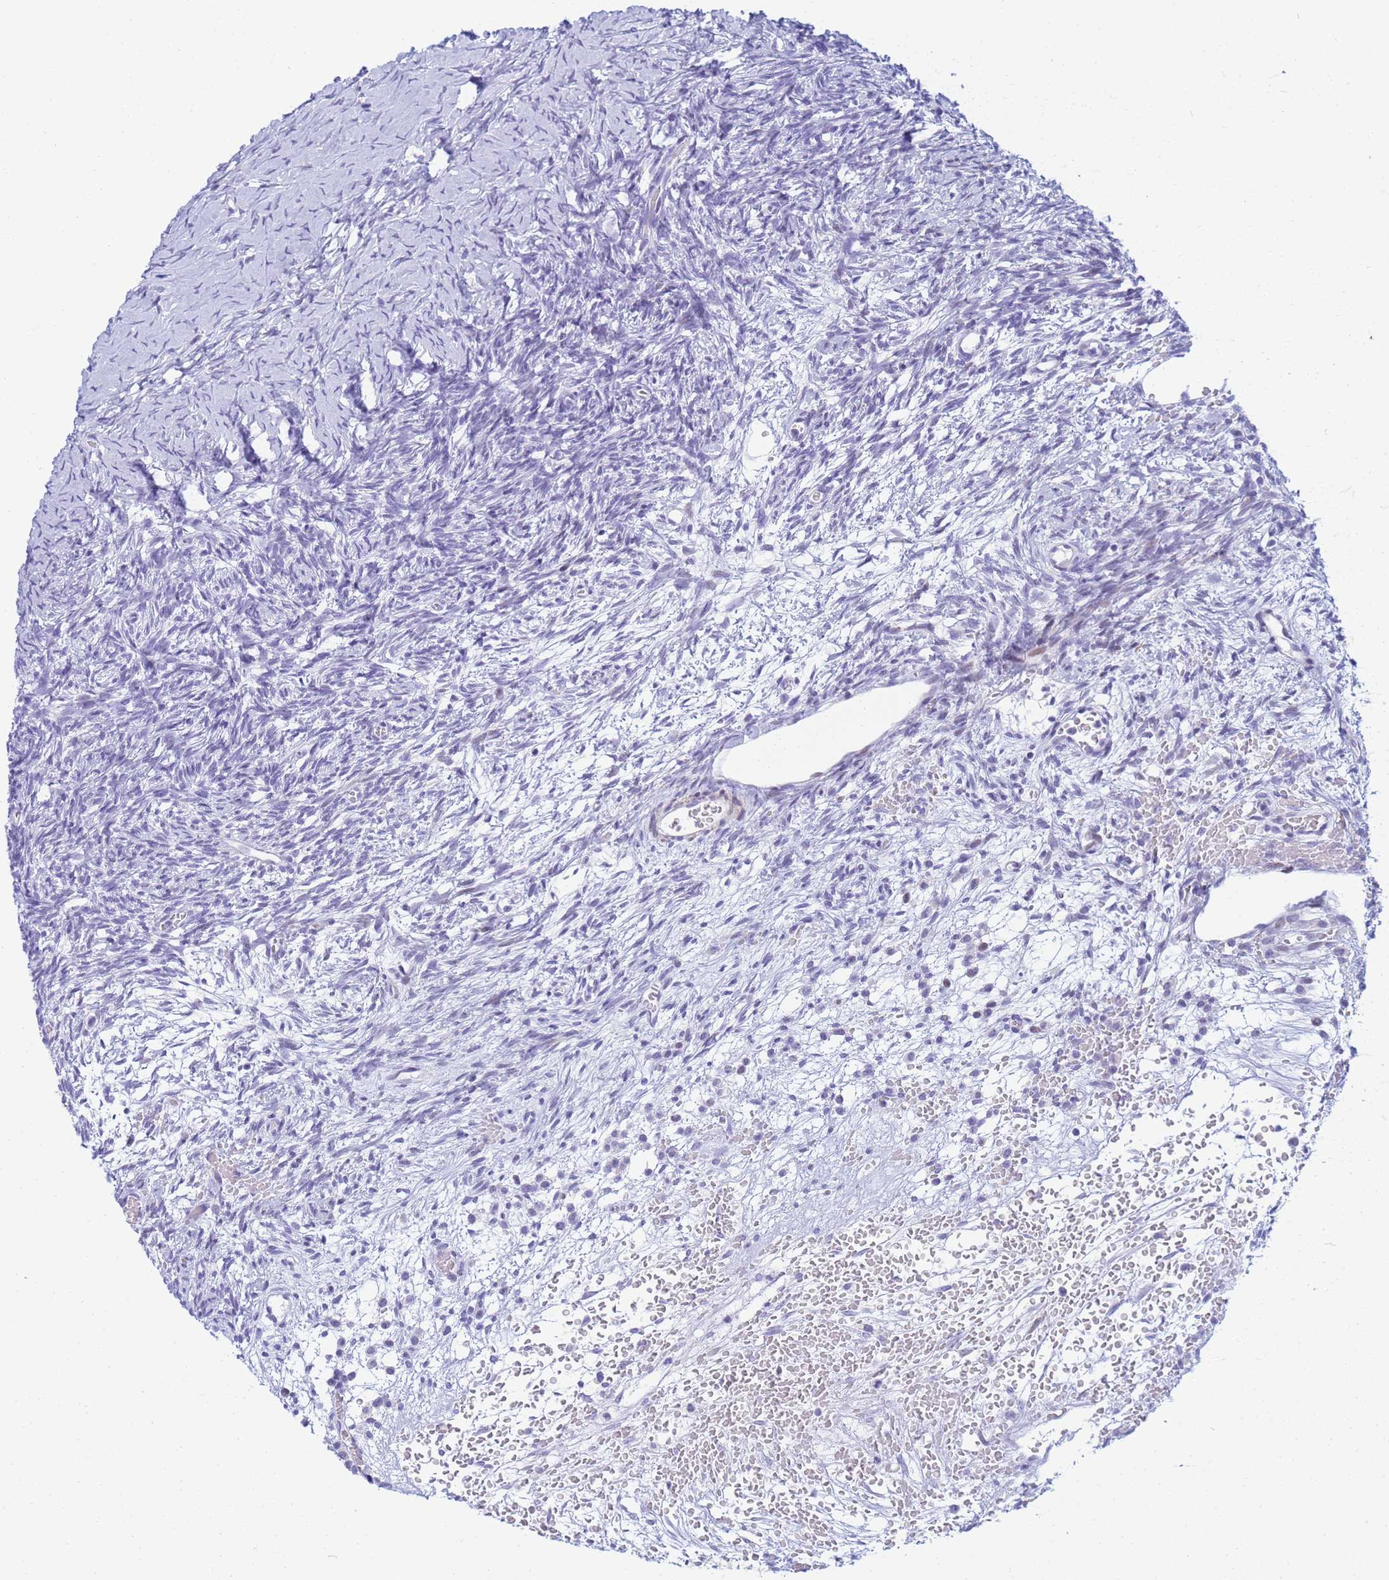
{"staining": {"intensity": "negative", "quantity": "none", "location": "none"}, "tissue": "ovary", "cell_type": "Follicle cells", "image_type": "normal", "snomed": [{"axis": "morphology", "description": "Normal tissue, NOS"}, {"axis": "topography", "description": "Ovary"}], "caption": "Micrograph shows no protein expression in follicle cells of benign ovary. (Stains: DAB (3,3'-diaminobenzidine) immunohistochemistry with hematoxylin counter stain, Microscopy: brightfield microscopy at high magnification).", "gene": "SNX20", "patient": {"sex": "female", "age": 39}}